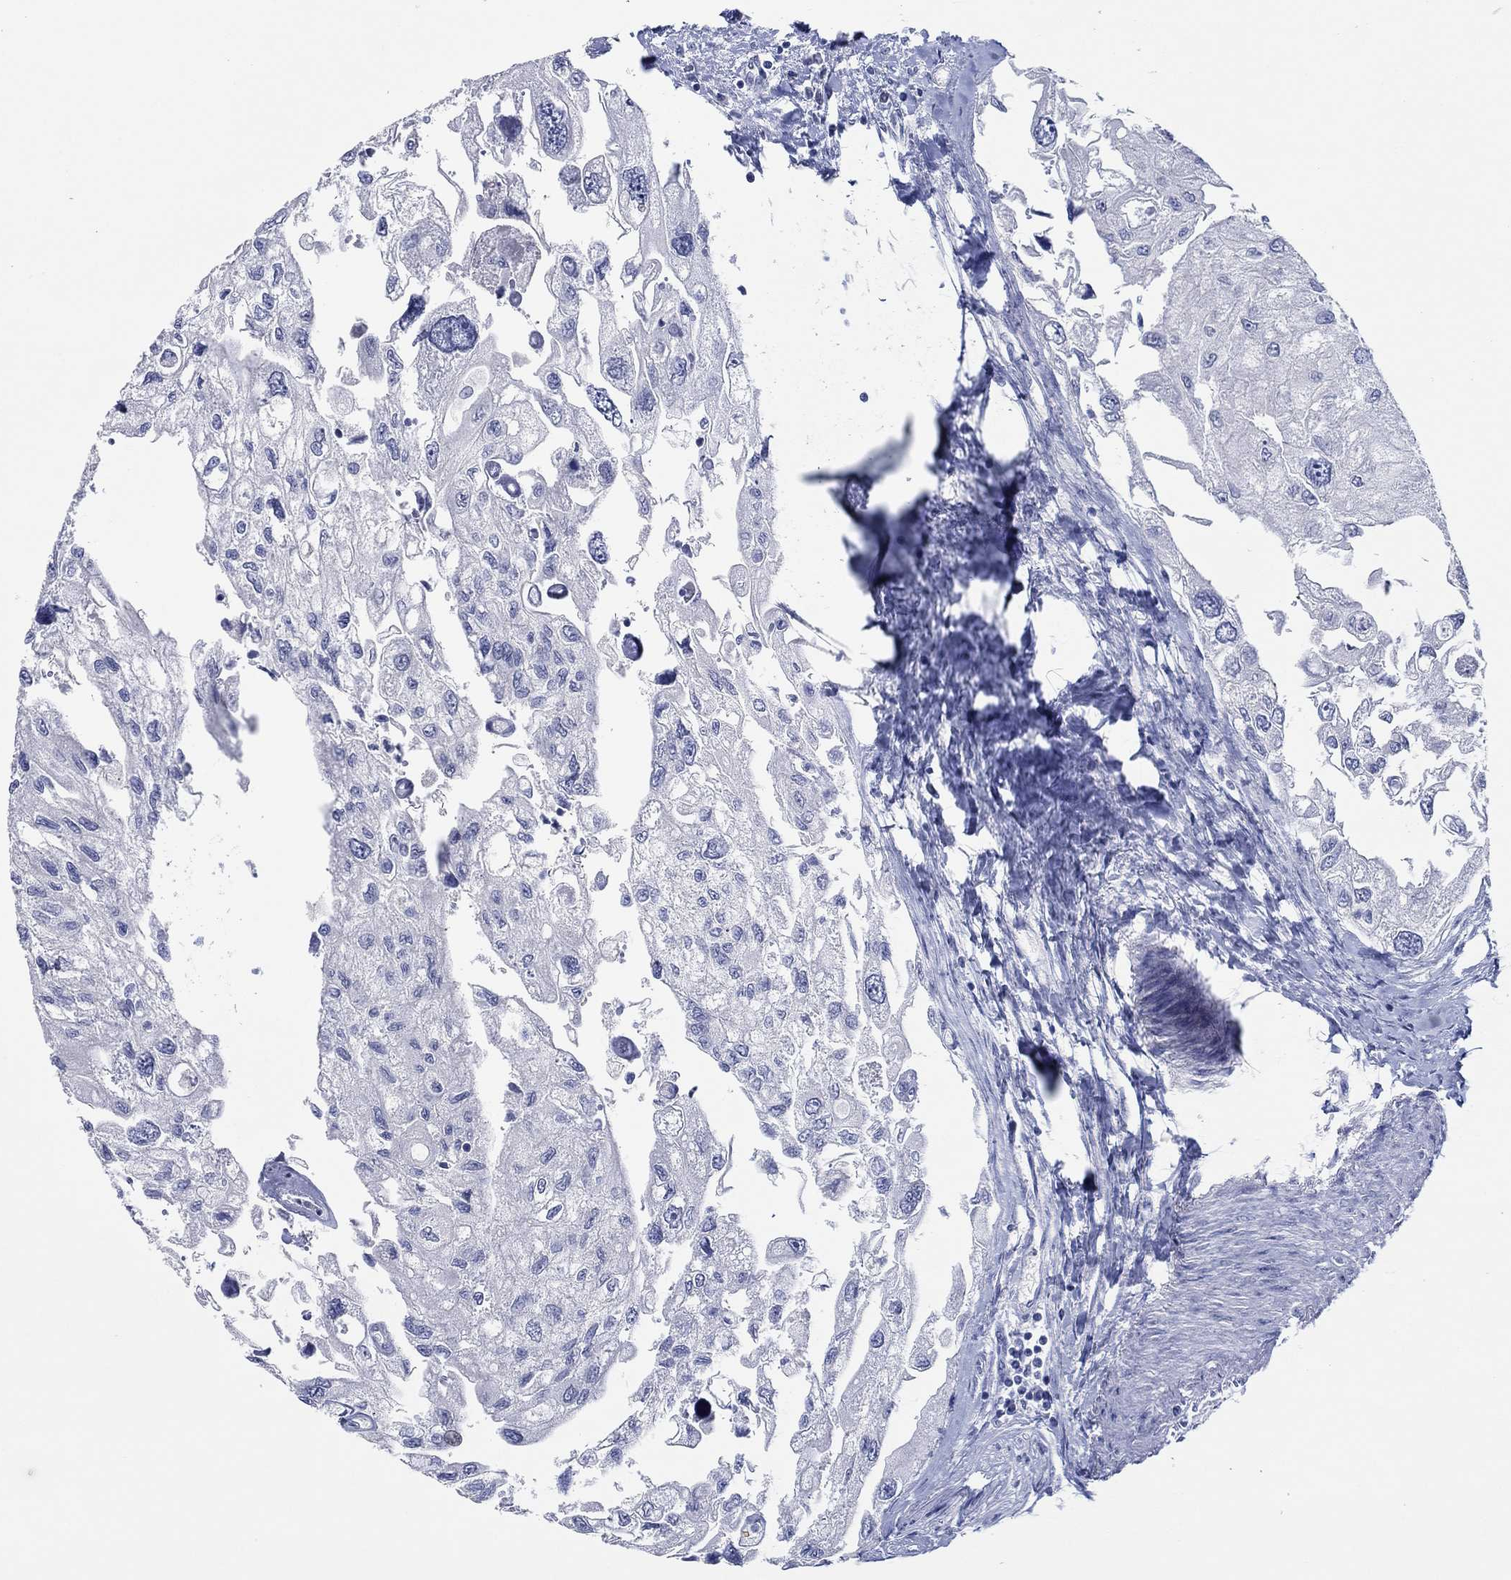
{"staining": {"intensity": "negative", "quantity": "none", "location": "none"}, "tissue": "urothelial cancer", "cell_type": "Tumor cells", "image_type": "cancer", "snomed": [{"axis": "morphology", "description": "Urothelial carcinoma, High grade"}, {"axis": "topography", "description": "Urinary bladder"}], "caption": "The immunohistochemistry (IHC) photomicrograph has no significant expression in tumor cells of high-grade urothelial carcinoma tissue.", "gene": "POU5F1", "patient": {"sex": "male", "age": 59}}